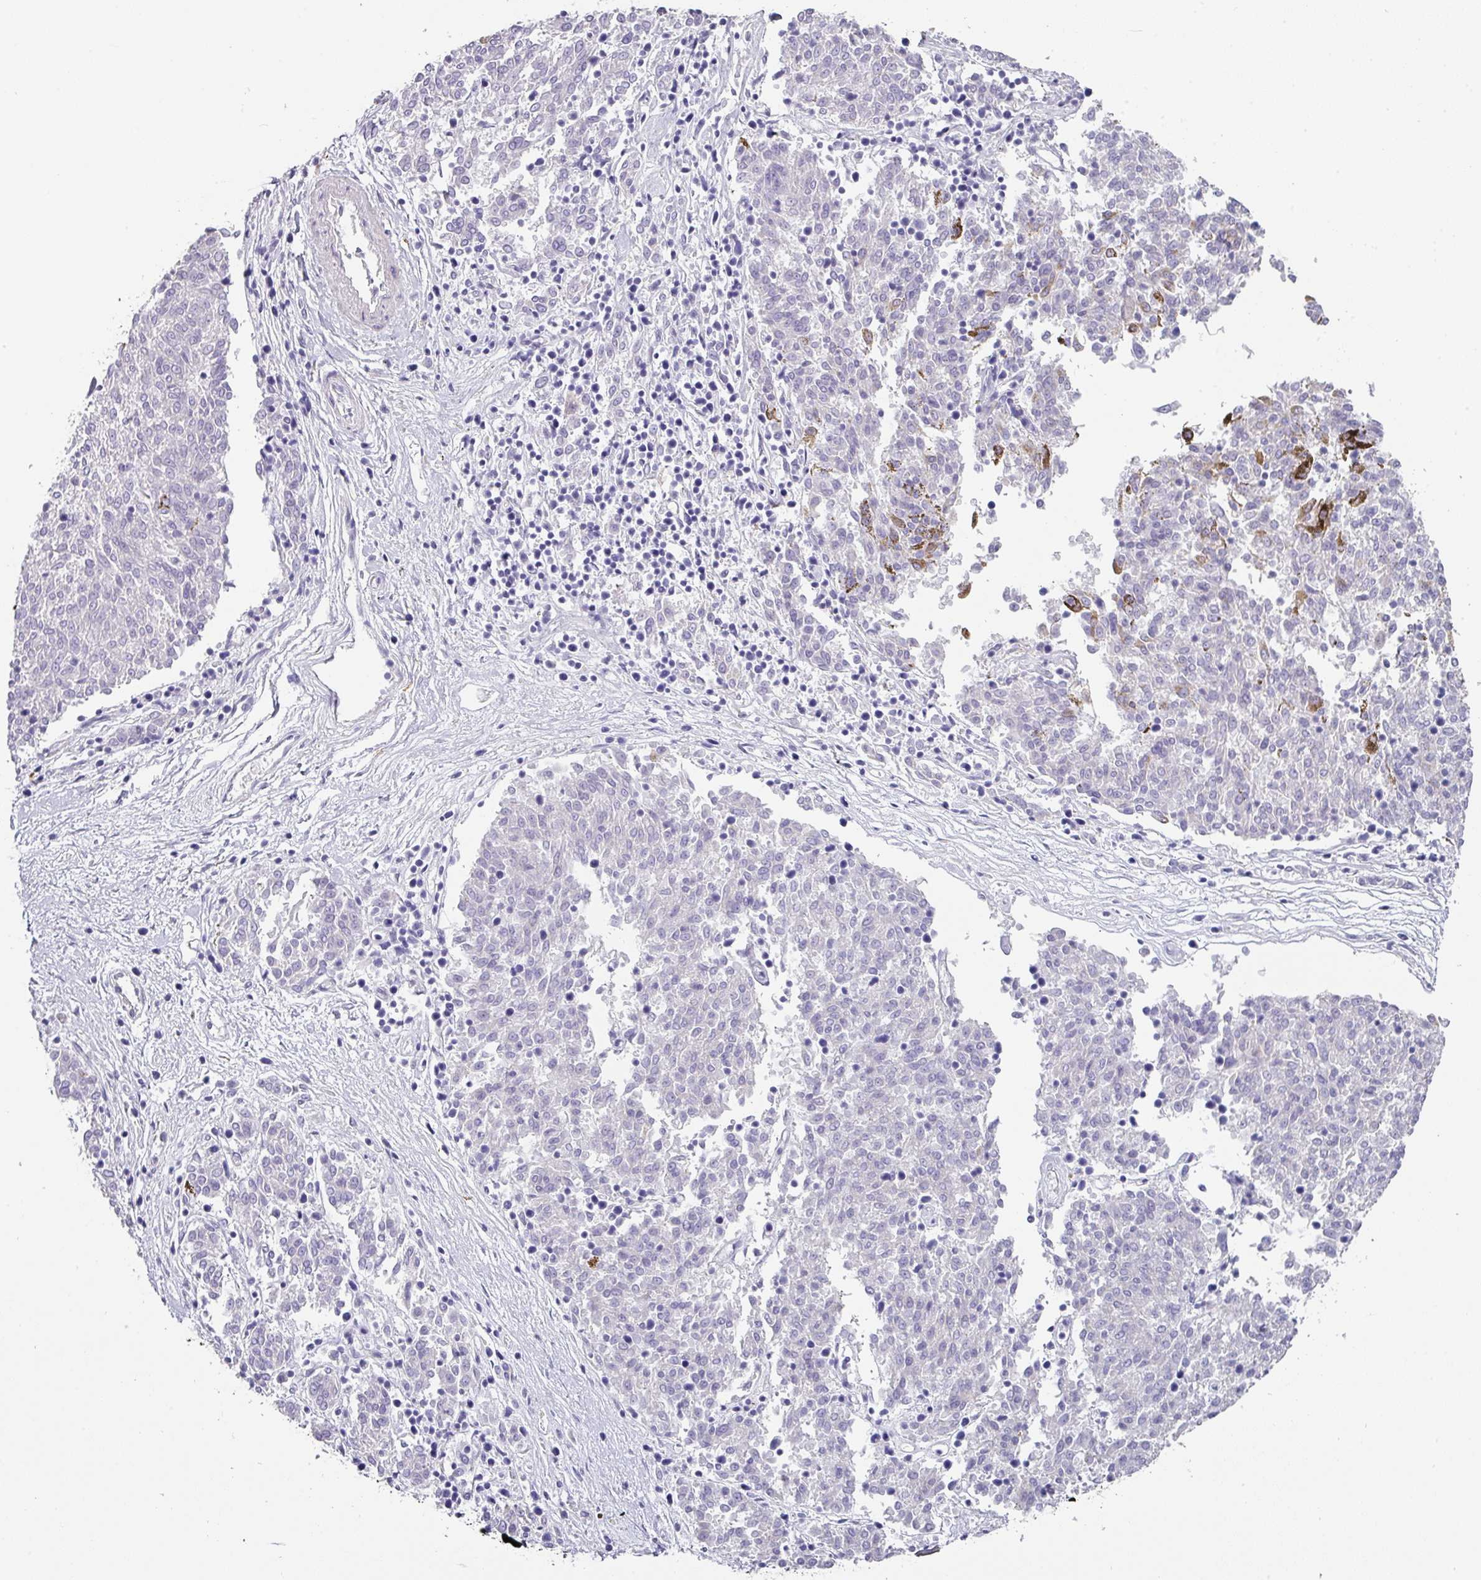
{"staining": {"intensity": "negative", "quantity": "none", "location": "none"}, "tissue": "melanoma", "cell_type": "Tumor cells", "image_type": "cancer", "snomed": [{"axis": "morphology", "description": "Malignant melanoma, NOS"}, {"axis": "topography", "description": "Skin"}], "caption": "Melanoma stained for a protein using IHC shows no staining tumor cells.", "gene": "ANKRD29", "patient": {"sex": "female", "age": 72}}